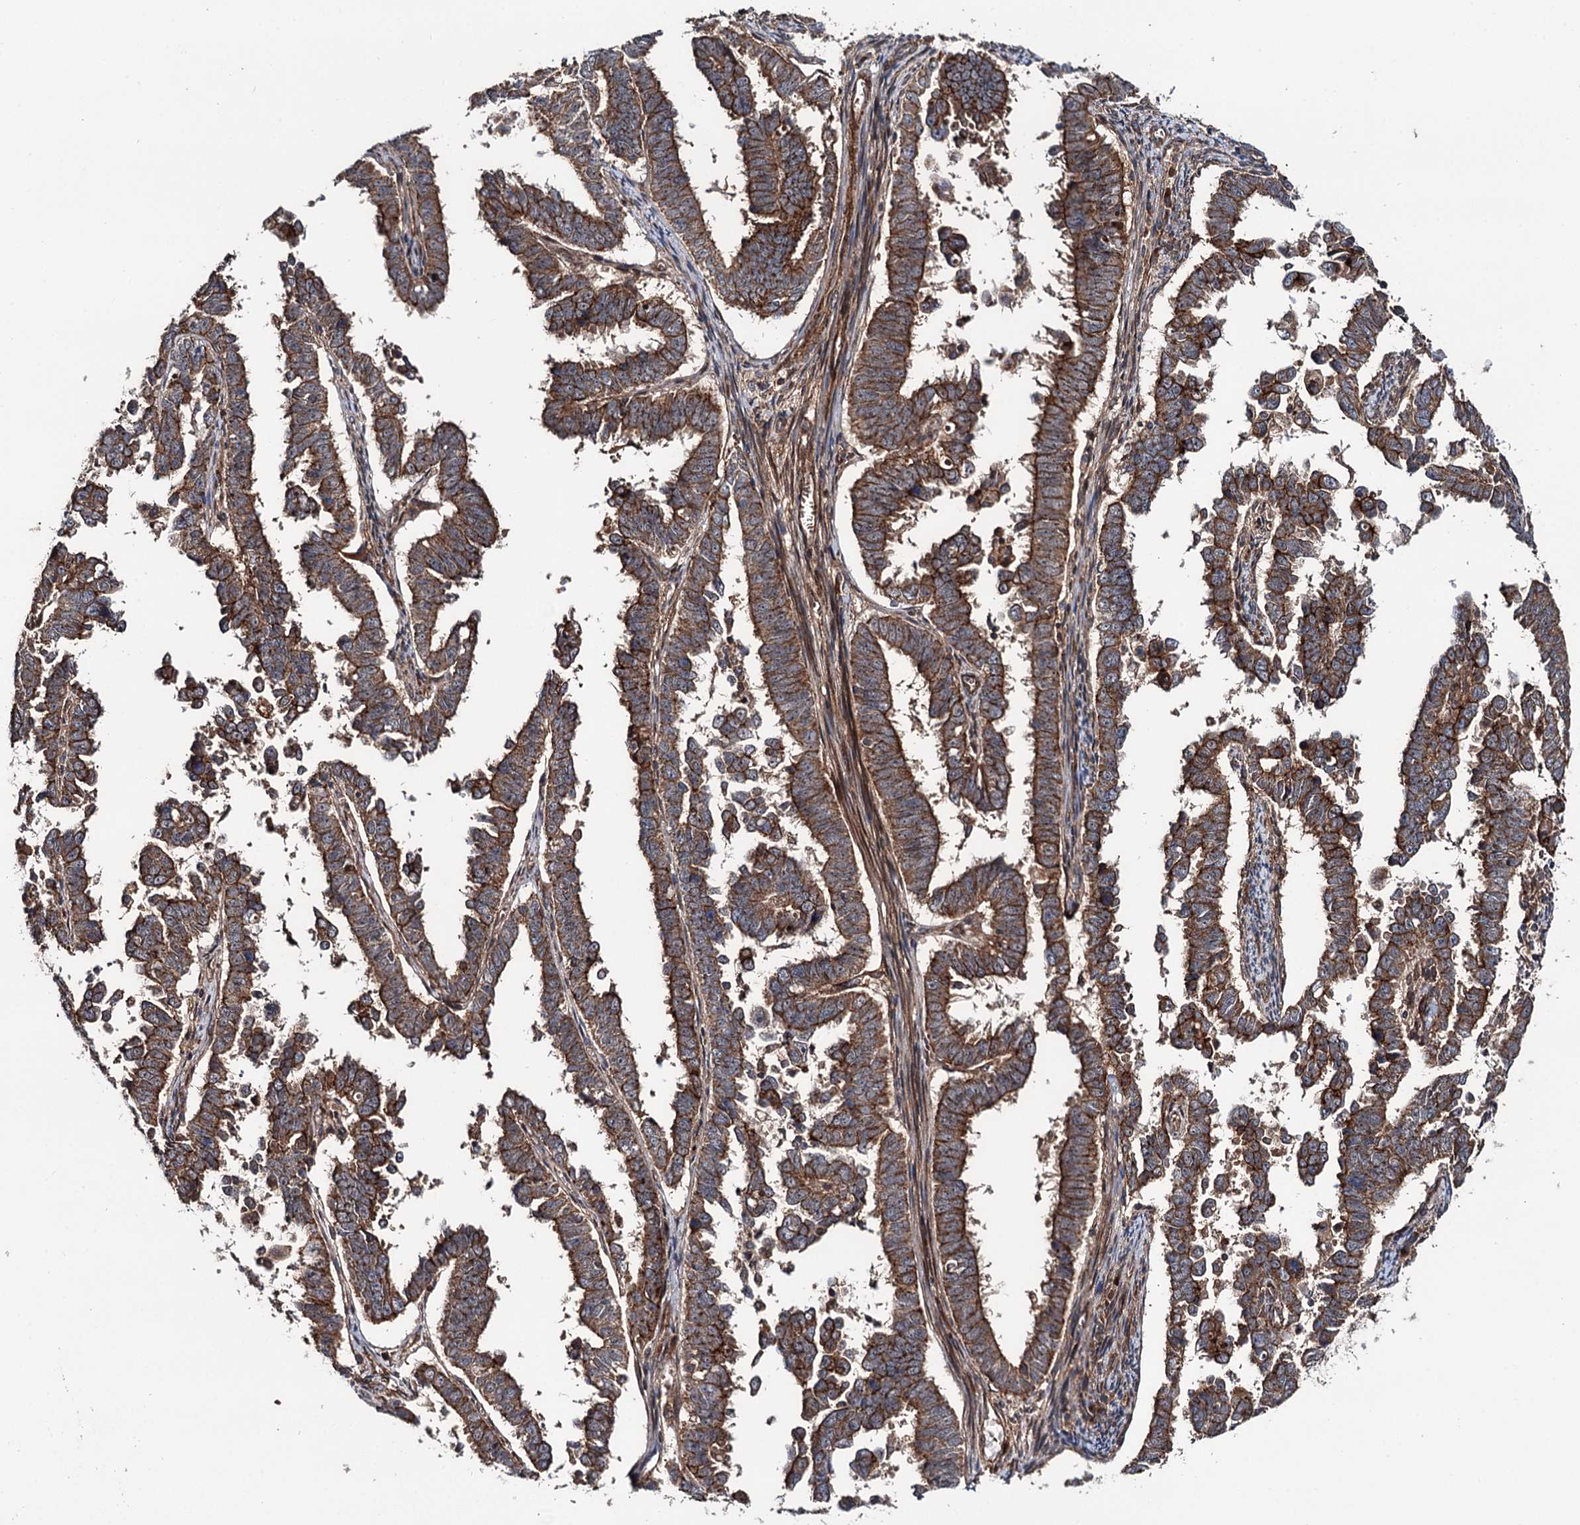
{"staining": {"intensity": "moderate", "quantity": ">75%", "location": "cytoplasmic/membranous"}, "tissue": "endometrial cancer", "cell_type": "Tumor cells", "image_type": "cancer", "snomed": [{"axis": "morphology", "description": "Adenocarcinoma, NOS"}, {"axis": "topography", "description": "Endometrium"}], "caption": "Endometrial cancer (adenocarcinoma) tissue displays moderate cytoplasmic/membranous staining in about >75% of tumor cells", "gene": "ADGRG4", "patient": {"sex": "female", "age": 75}}